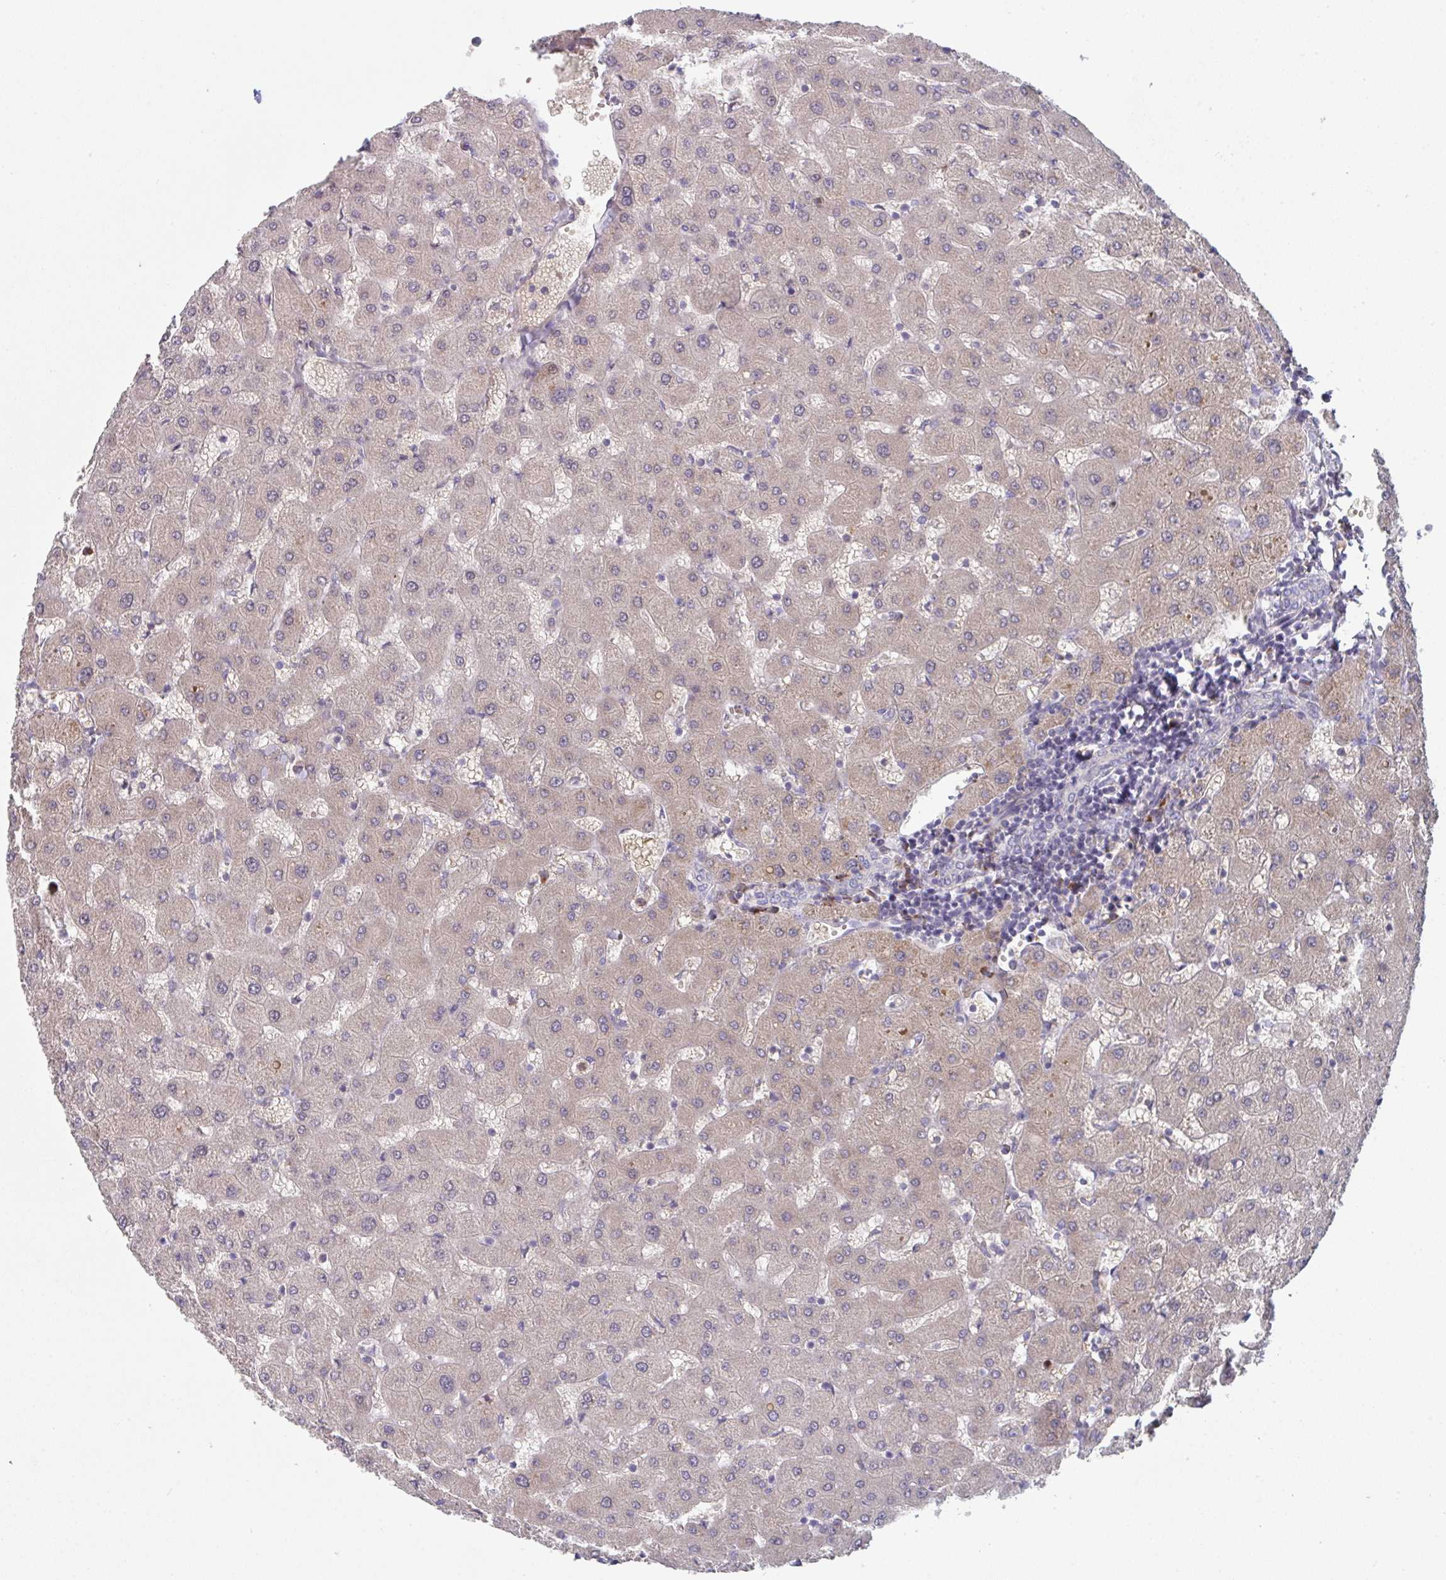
{"staining": {"intensity": "negative", "quantity": "none", "location": "none"}, "tissue": "liver", "cell_type": "Cholangiocytes", "image_type": "normal", "snomed": [{"axis": "morphology", "description": "Normal tissue, NOS"}, {"axis": "topography", "description": "Liver"}], "caption": "Cholangiocytes are negative for protein expression in benign human liver. Nuclei are stained in blue.", "gene": "HGFAC", "patient": {"sex": "female", "age": 63}}